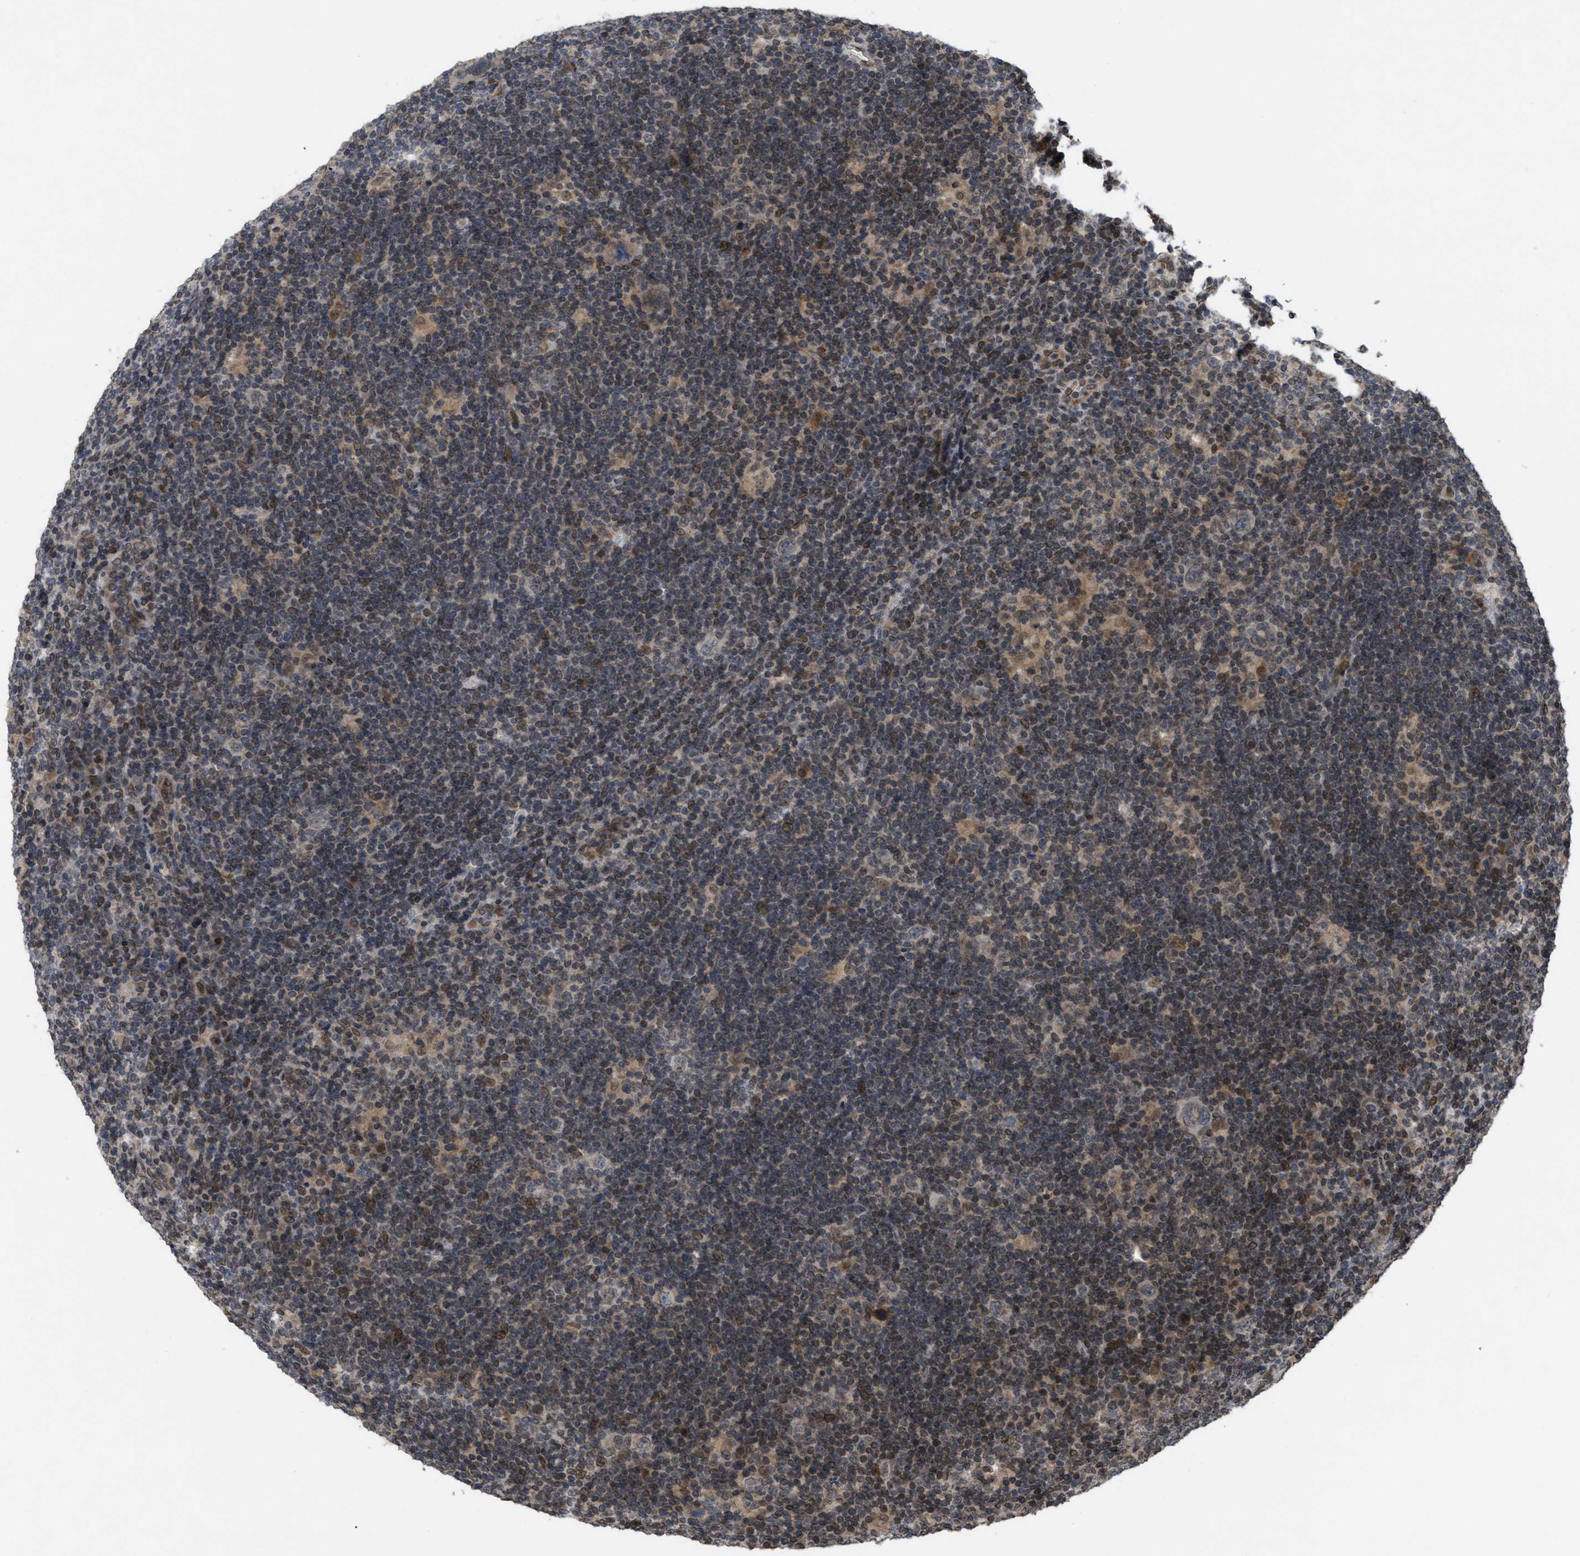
{"staining": {"intensity": "weak", "quantity": "25%-75%", "location": "nuclear"}, "tissue": "lymphoma", "cell_type": "Tumor cells", "image_type": "cancer", "snomed": [{"axis": "morphology", "description": "Hodgkin's disease, NOS"}, {"axis": "topography", "description": "Lymph node"}], "caption": "A high-resolution micrograph shows immunohistochemistry (IHC) staining of lymphoma, which exhibits weak nuclear expression in about 25%-75% of tumor cells.", "gene": "CRY1", "patient": {"sex": "female", "age": 57}}